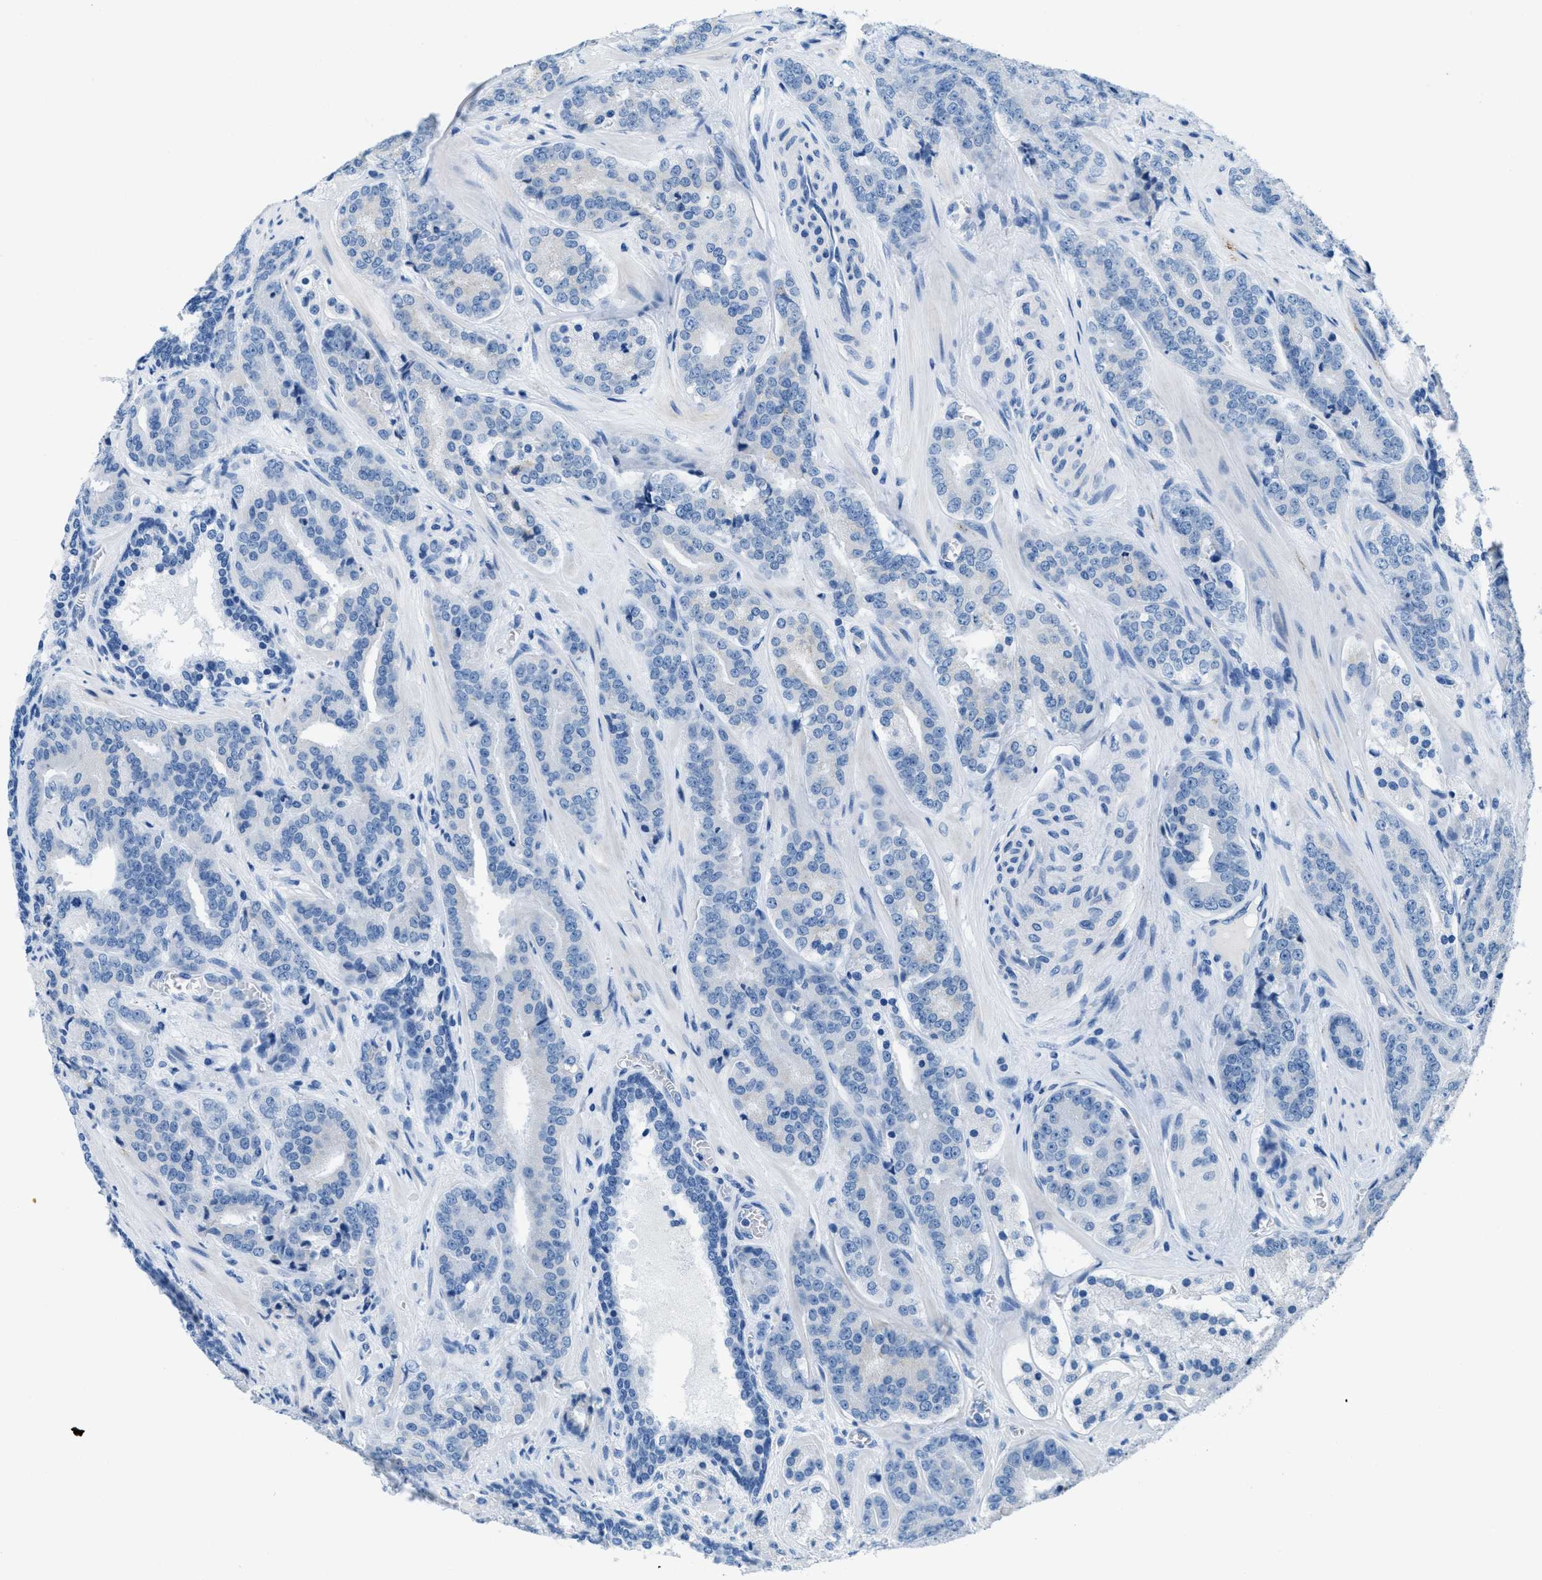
{"staining": {"intensity": "negative", "quantity": "none", "location": "none"}, "tissue": "prostate cancer", "cell_type": "Tumor cells", "image_type": "cancer", "snomed": [{"axis": "morphology", "description": "Adenocarcinoma, High grade"}, {"axis": "topography", "description": "Prostate"}], "caption": "The histopathology image demonstrates no significant positivity in tumor cells of prostate cancer (high-grade adenocarcinoma).", "gene": "MGARP", "patient": {"sex": "male", "age": 60}}